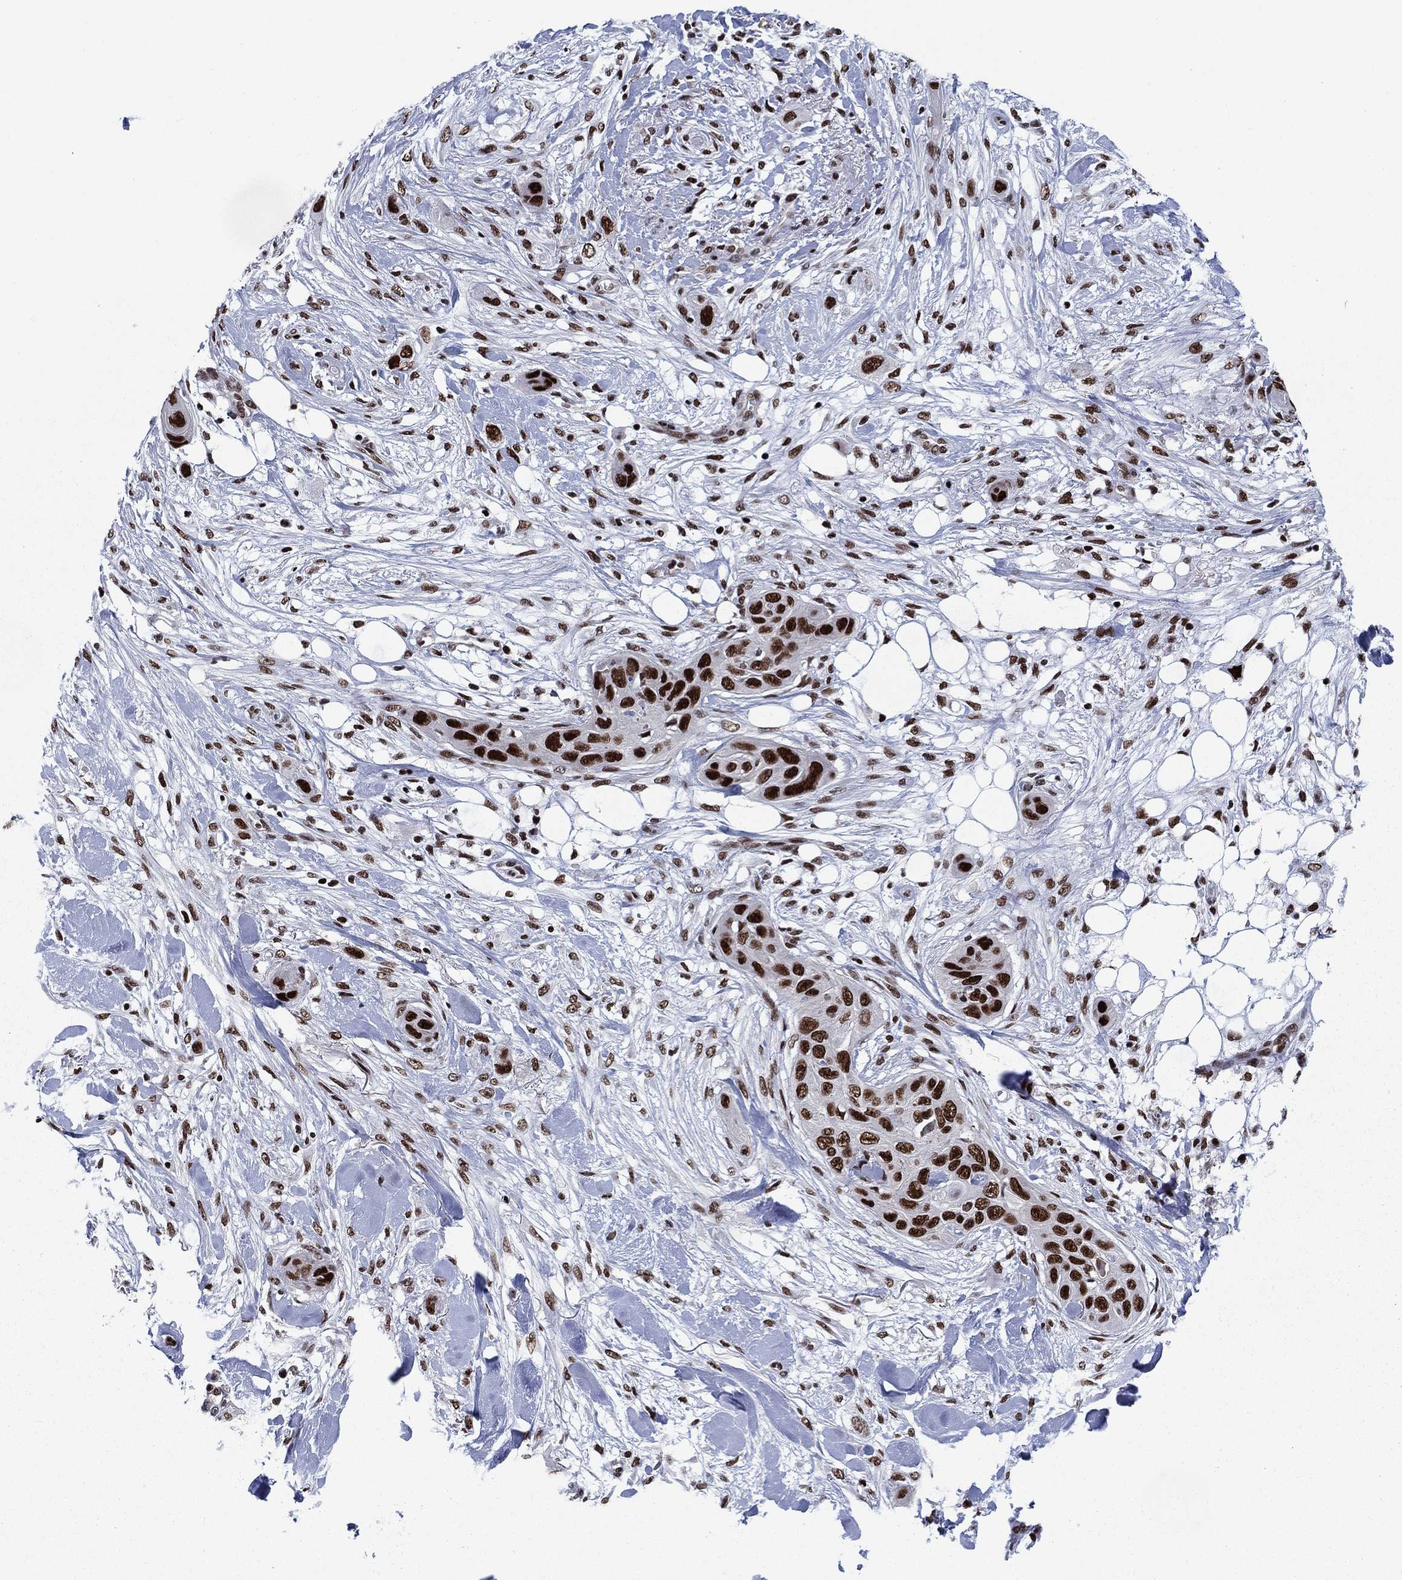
{"staining": {"intensity": "strong", "quantity": ">75%", "location": "nuclear"}, "tissue": "skin cancer", "cell_type": "Tumor cells", "image_type": "cancer", "snomed": [{"axis": "morphology", "description": "Squamous cell carcinoma, NOS"}, {"axis": "topography", "description": "Skin"}], "caption": "Tumor cells show strong nuclear expression in about >75% of cells in skin cancer (squamous cell carcinoma). (DAB = brown stain, brightfield microscopy at high magnification).", "gene": "RPRD1B", "patient": {"sex": "male", "age": 78}}